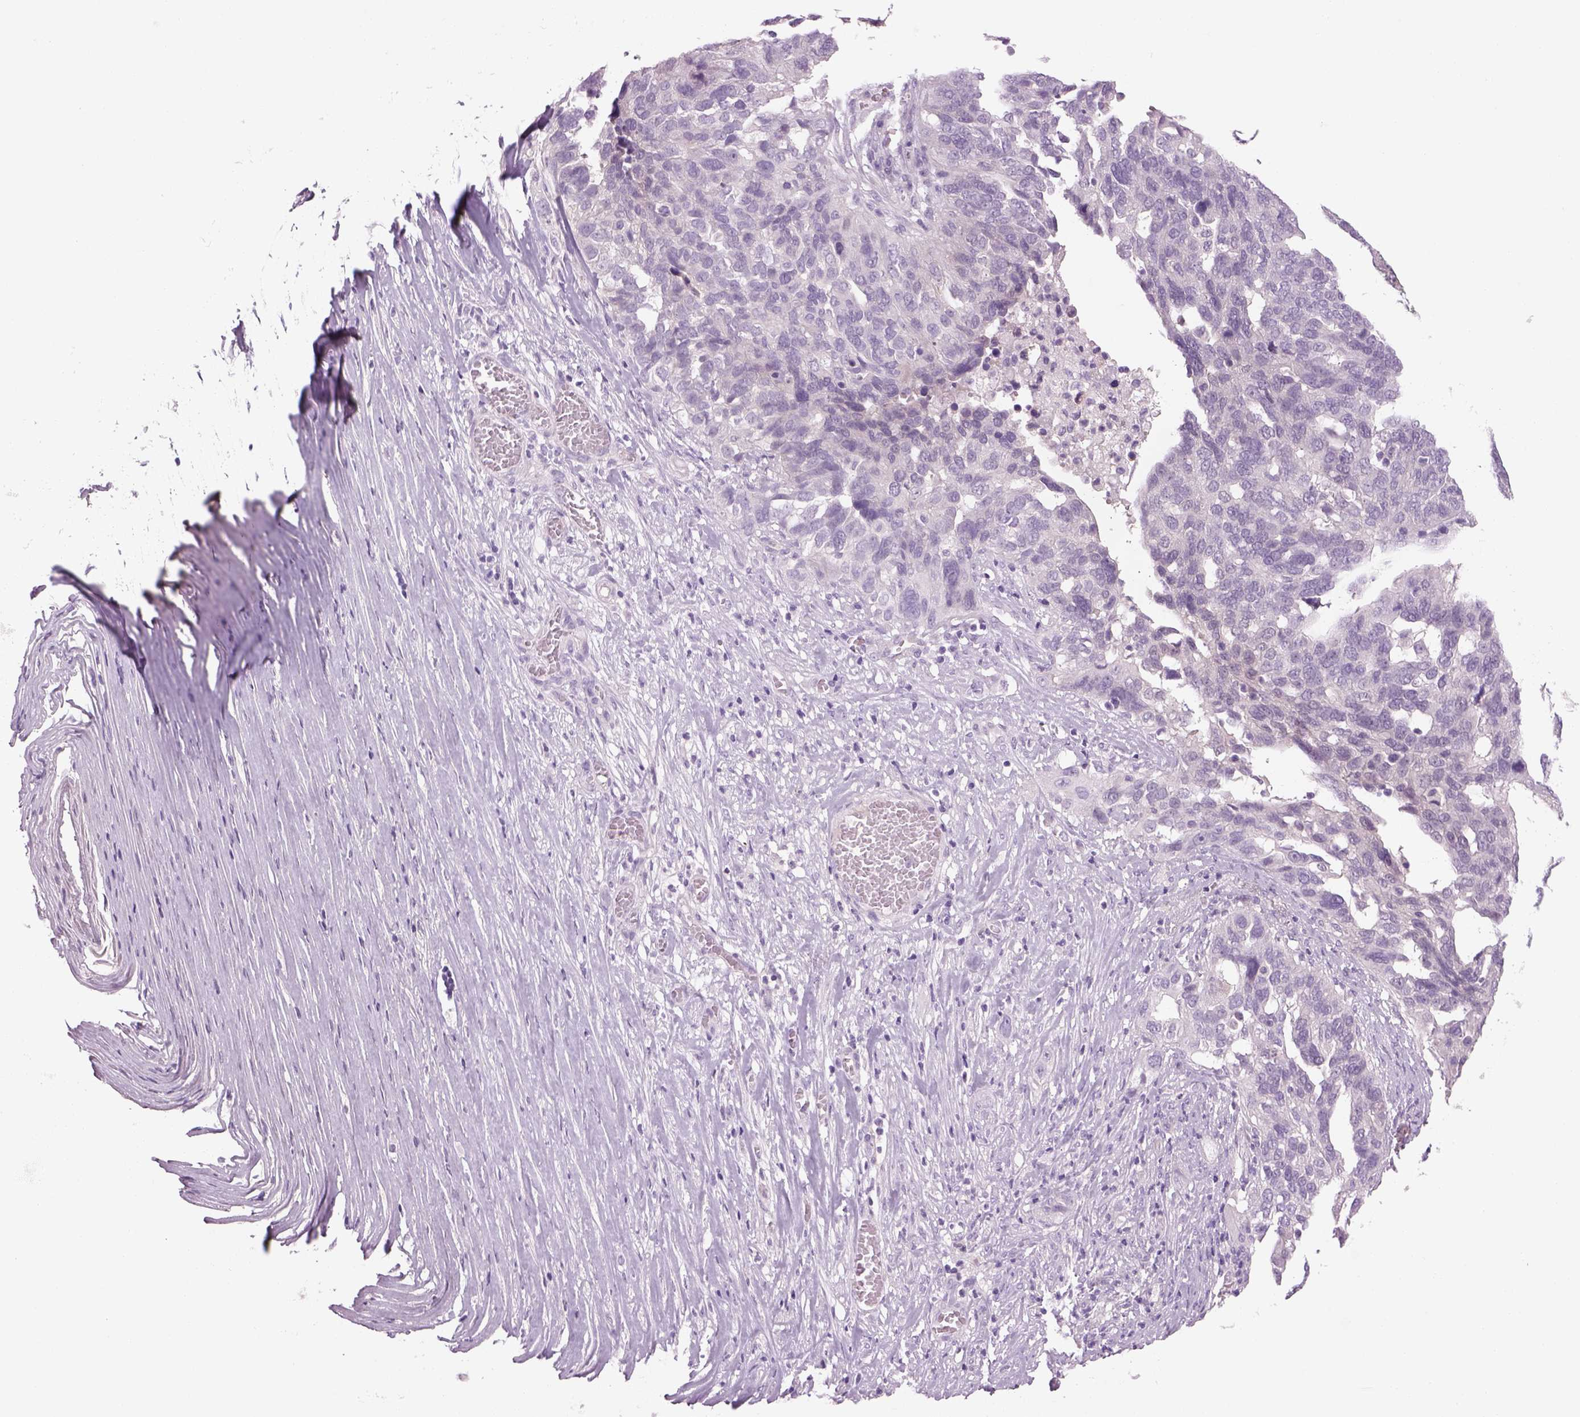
{"staining": {"intensity": "negative", "quantity": "none", "location": "none"}, "tissue": "ovarian cancer", "cell_type": "Tumor cells", "image_type": "cancer", "snomed": [{"axis": "morphology", "description": "Carcinoma, endometroid"}, {"axis": "topography", "description": "Soft tissue"}, {"axis": "topography", "description": "Ovary"}], "caption": "Immunohistochemistry (IHC) micrograph of ovarian cancer stained for a protein (brown), which exhibits no staining in tumor cells.", "gene": "MDH1B", "patient": {"sex": "female", "age": 52}}